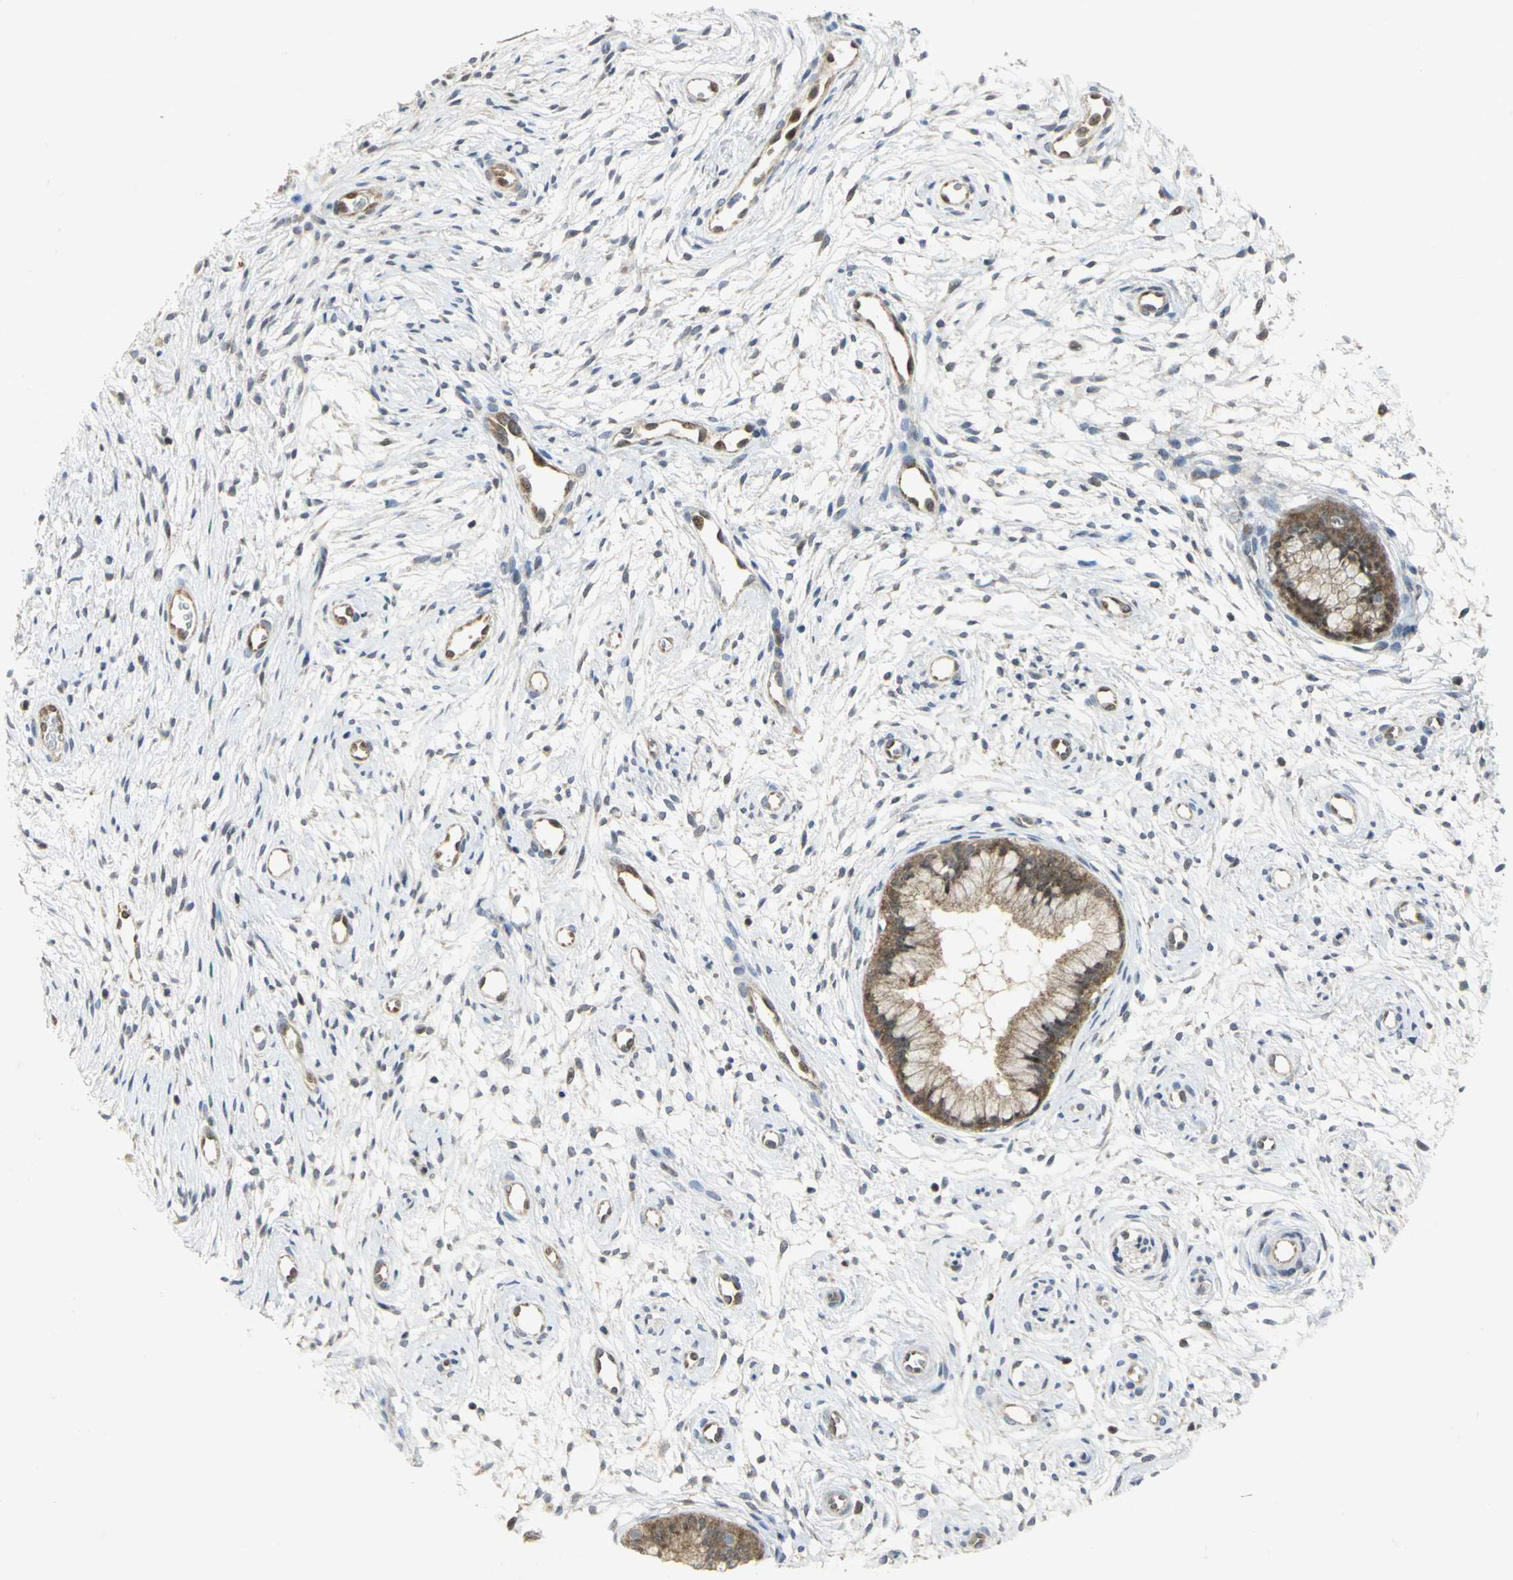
{"staining": {"intensity": "moderate", "quantity": ">75%", "location": "cytoplasmic/membranous,nuclear"}, "tissue": "cervix", "cell_type": "Glandular cells", "image_type": "normal", "snomed": [{"axis": "morphology", "description": "Normal tissue, NOS"}, {"axis": "topography", "description": "Cervix"}], "caption": "DAB (3,3'-diaminobenzidine) immunohistochemical staining of normal human cervix displays moderate cytoplasmic/membranous,nuclear protein expression in approximately >75% of glandular cells. The protein is stained brown, and the nuclei are stained in blue (DAB (3,3'-diaminobenzidine) IHC with brightfield microscopy, high magnification).", "gene": "PPIA", "patient": {"sex": "female", "age": 39}}